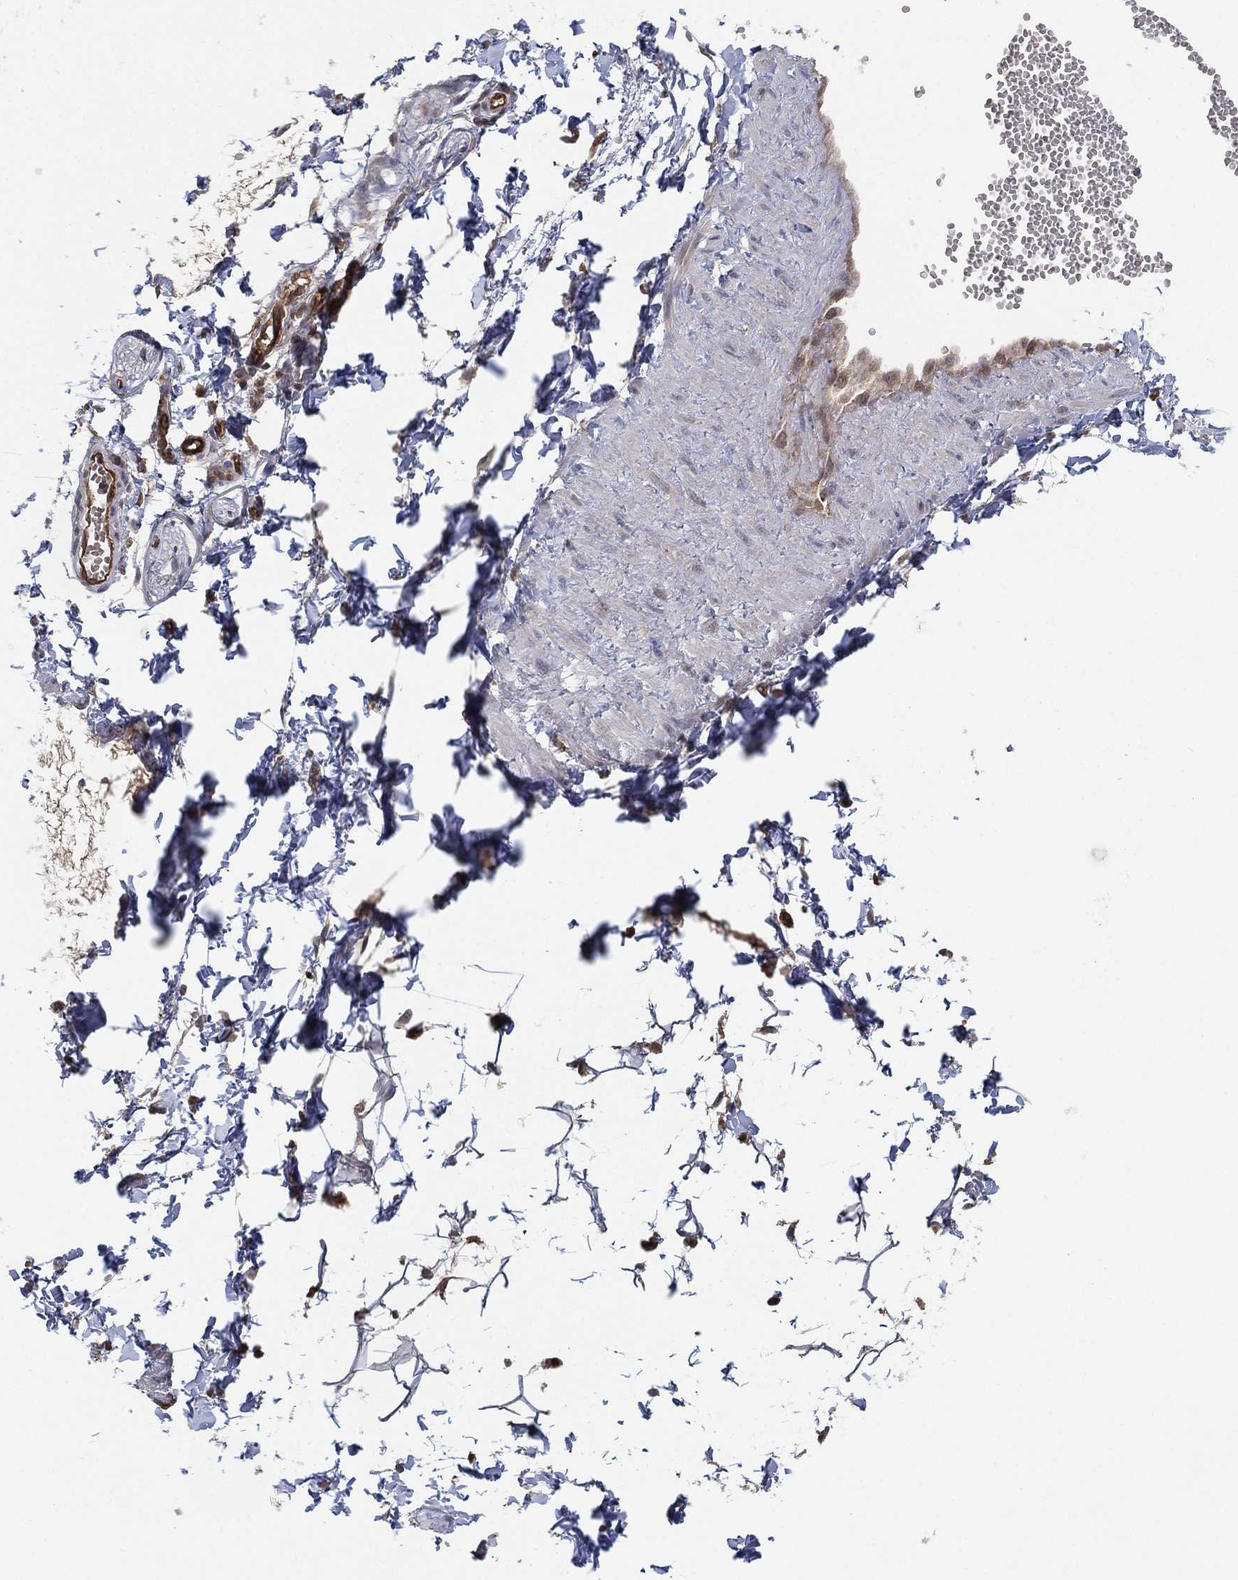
{"staining": {"intensity": "negative", "quantity": "none", "location": "none"}, "tissue": "adipose tissue", "cell_type": "Adipocytes", "image_type": "normal", "snomed": [{"axis": "morphology", "description": "Normal tissue, NOS"}, {"axis": "topography", "description": "Smooth muscle"}, {"axis": "topography", "description": "Peripheral nerve tissue"}], "caption": "The immunohistochemistry (IHC) image has no significant staining in adipocytes of adipose tissue.", "gene": "PSMG4", "patient": {"sex": "male", "age": 22}}